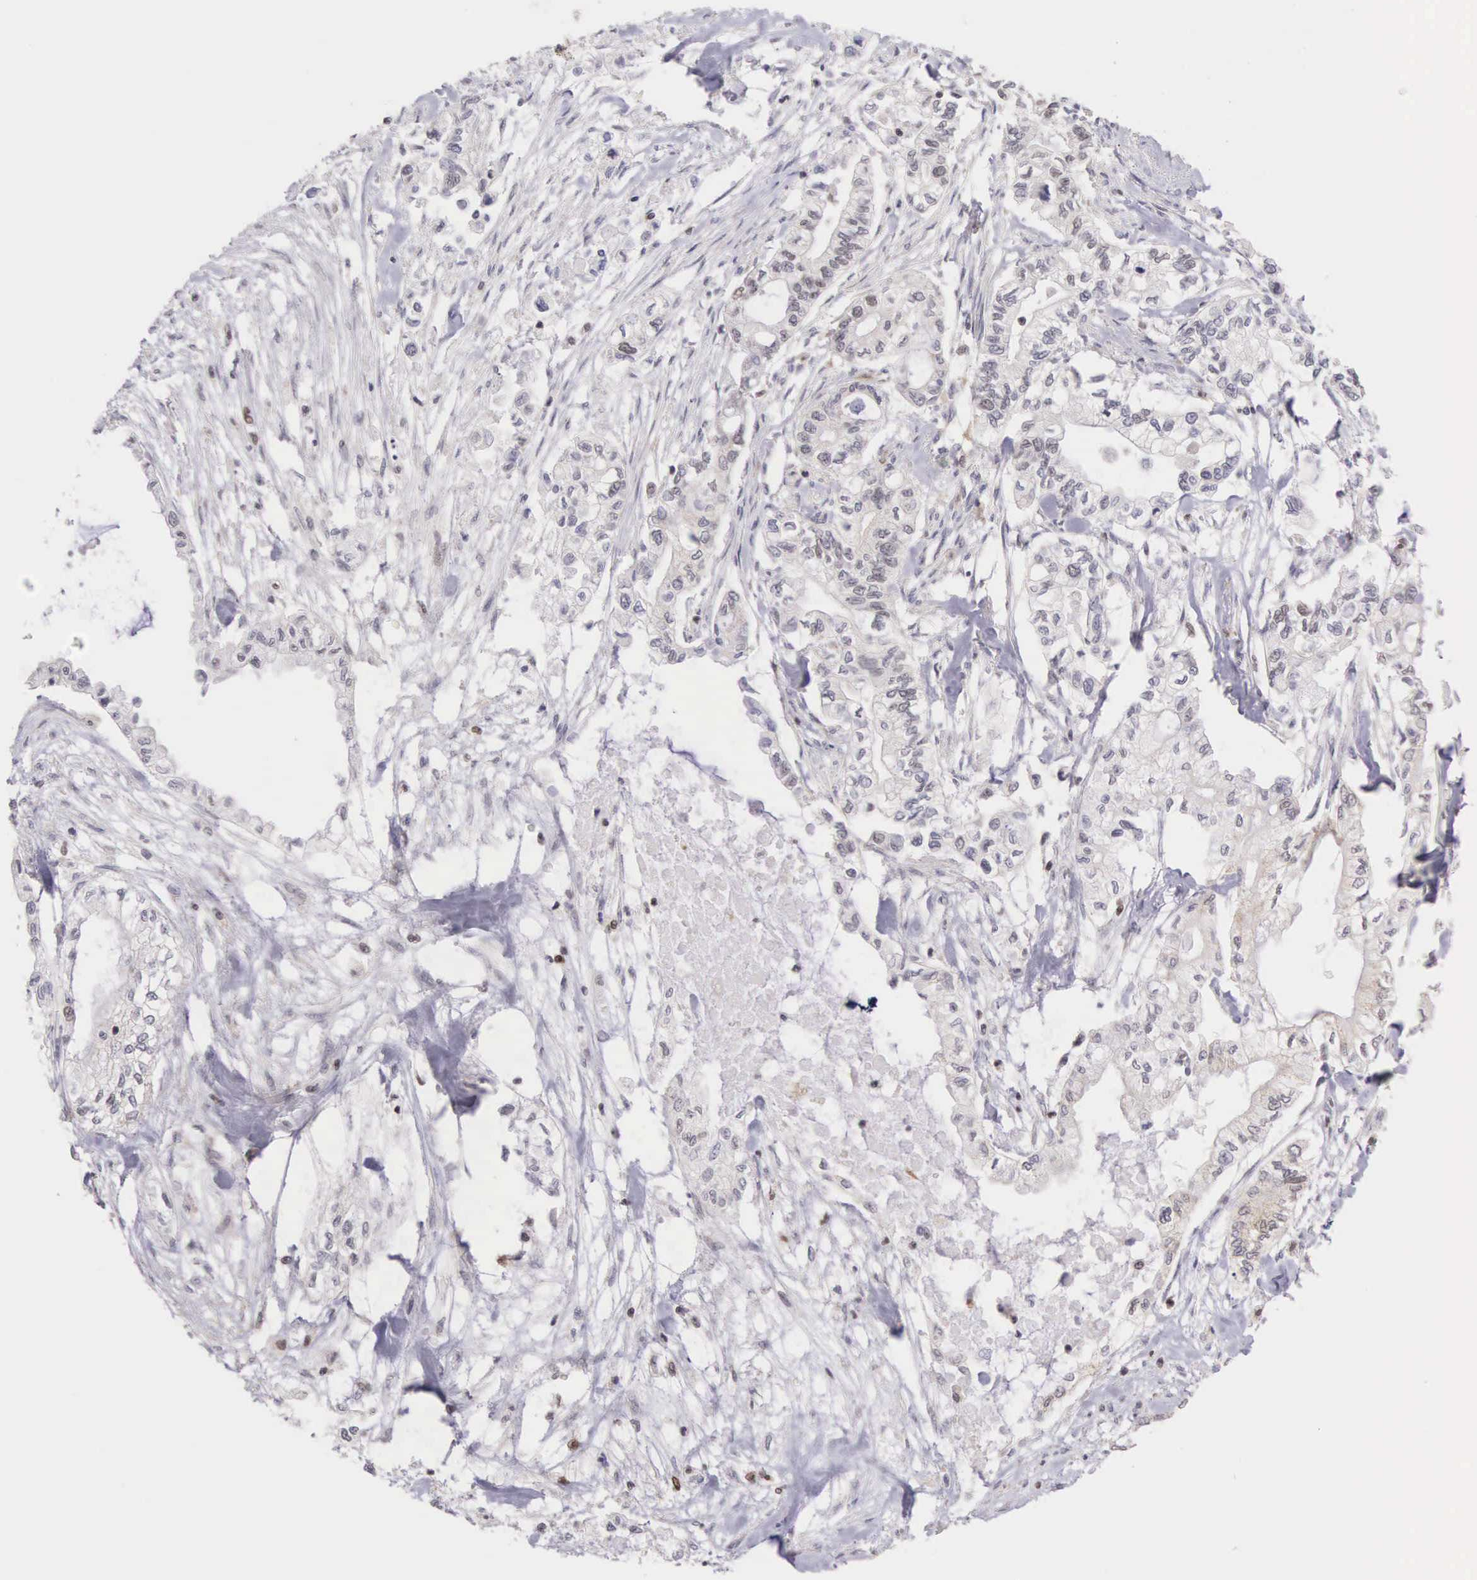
{"staining": {"intensity": "weak", "quantity": "<25%", "location": "nuclear"}, "tissue": "pancreatic cancer", "cell_type": "Tumor cells", "image_type": "cancer", "snomed": [{"axis": "morphology", "description": "Adenocarcinoma, NOS"}, {"axis": "topography", "description": "Pancreas"}], "caption": "A photomicrograph of pancreatic adenocarcinoma stained for a protein exhibits no brown staining in tumor cells.", "gene": "GRK3", "patient": {"sex": "male", "age": 79}}